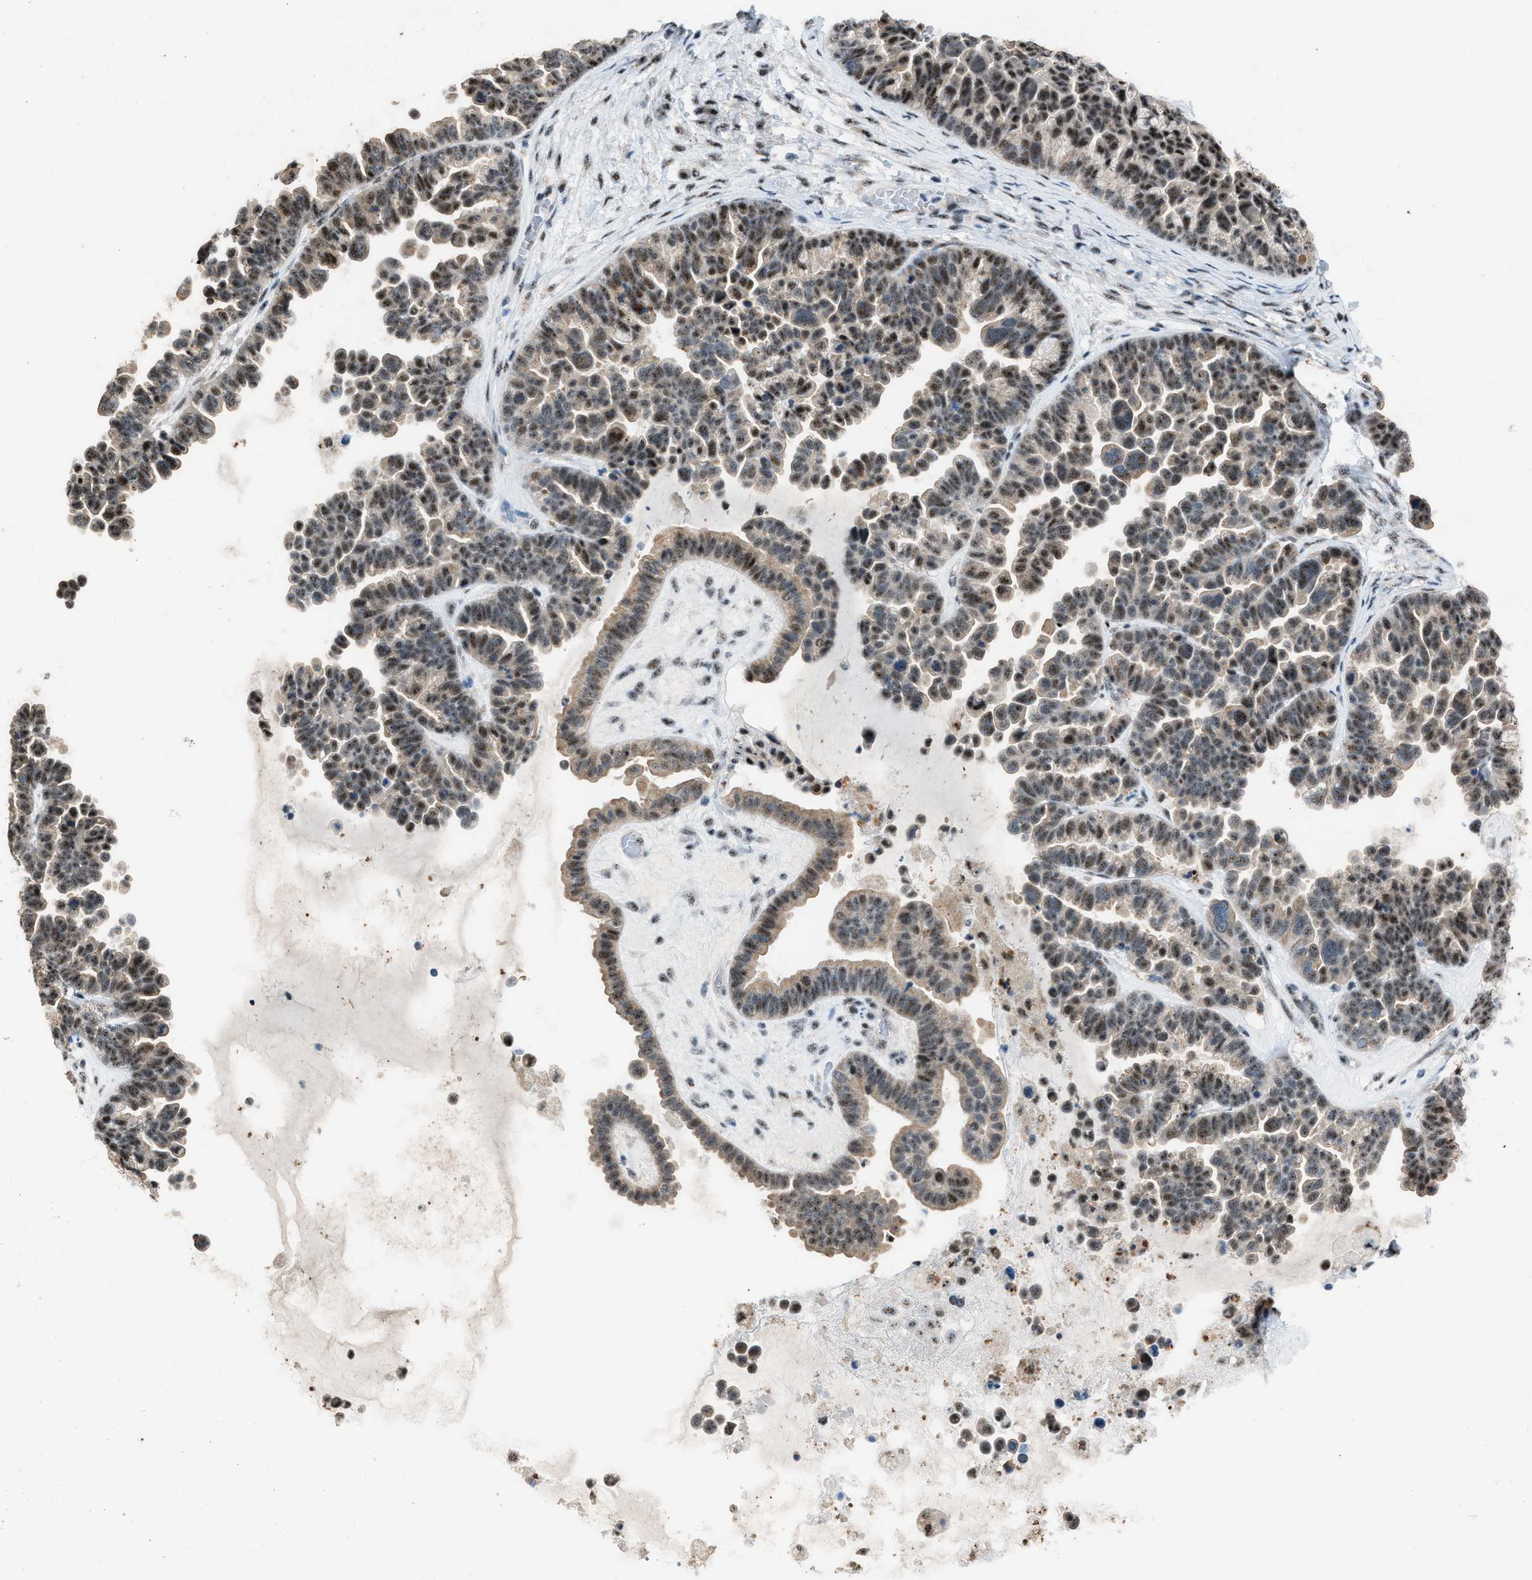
{"staining": {"intensity": "weak", "quantity": ">75%", "location": "cytoplasmic/membranous,nuclear"}, "tissue": "ovarian cancer", "cell_type": "Tumor cells", "image_type": "cancer", "snomed": [{"axis": "morphology", "description": "Cystadenocarcinoma, serous, NOS"}, {"axis": "topography", "description": "Ovary"}], "caption": "Ovarian cancer (serous cystadenocarcinoma) tissue reveals weak cytoplasmic/membranous and nuclear positivity in about >75% of tumor cells, visualized by immunohistochemistry. Nuclei are stained in blue.", "gene": "CENPP", "patient": {"sex": "female", "age": 56}}